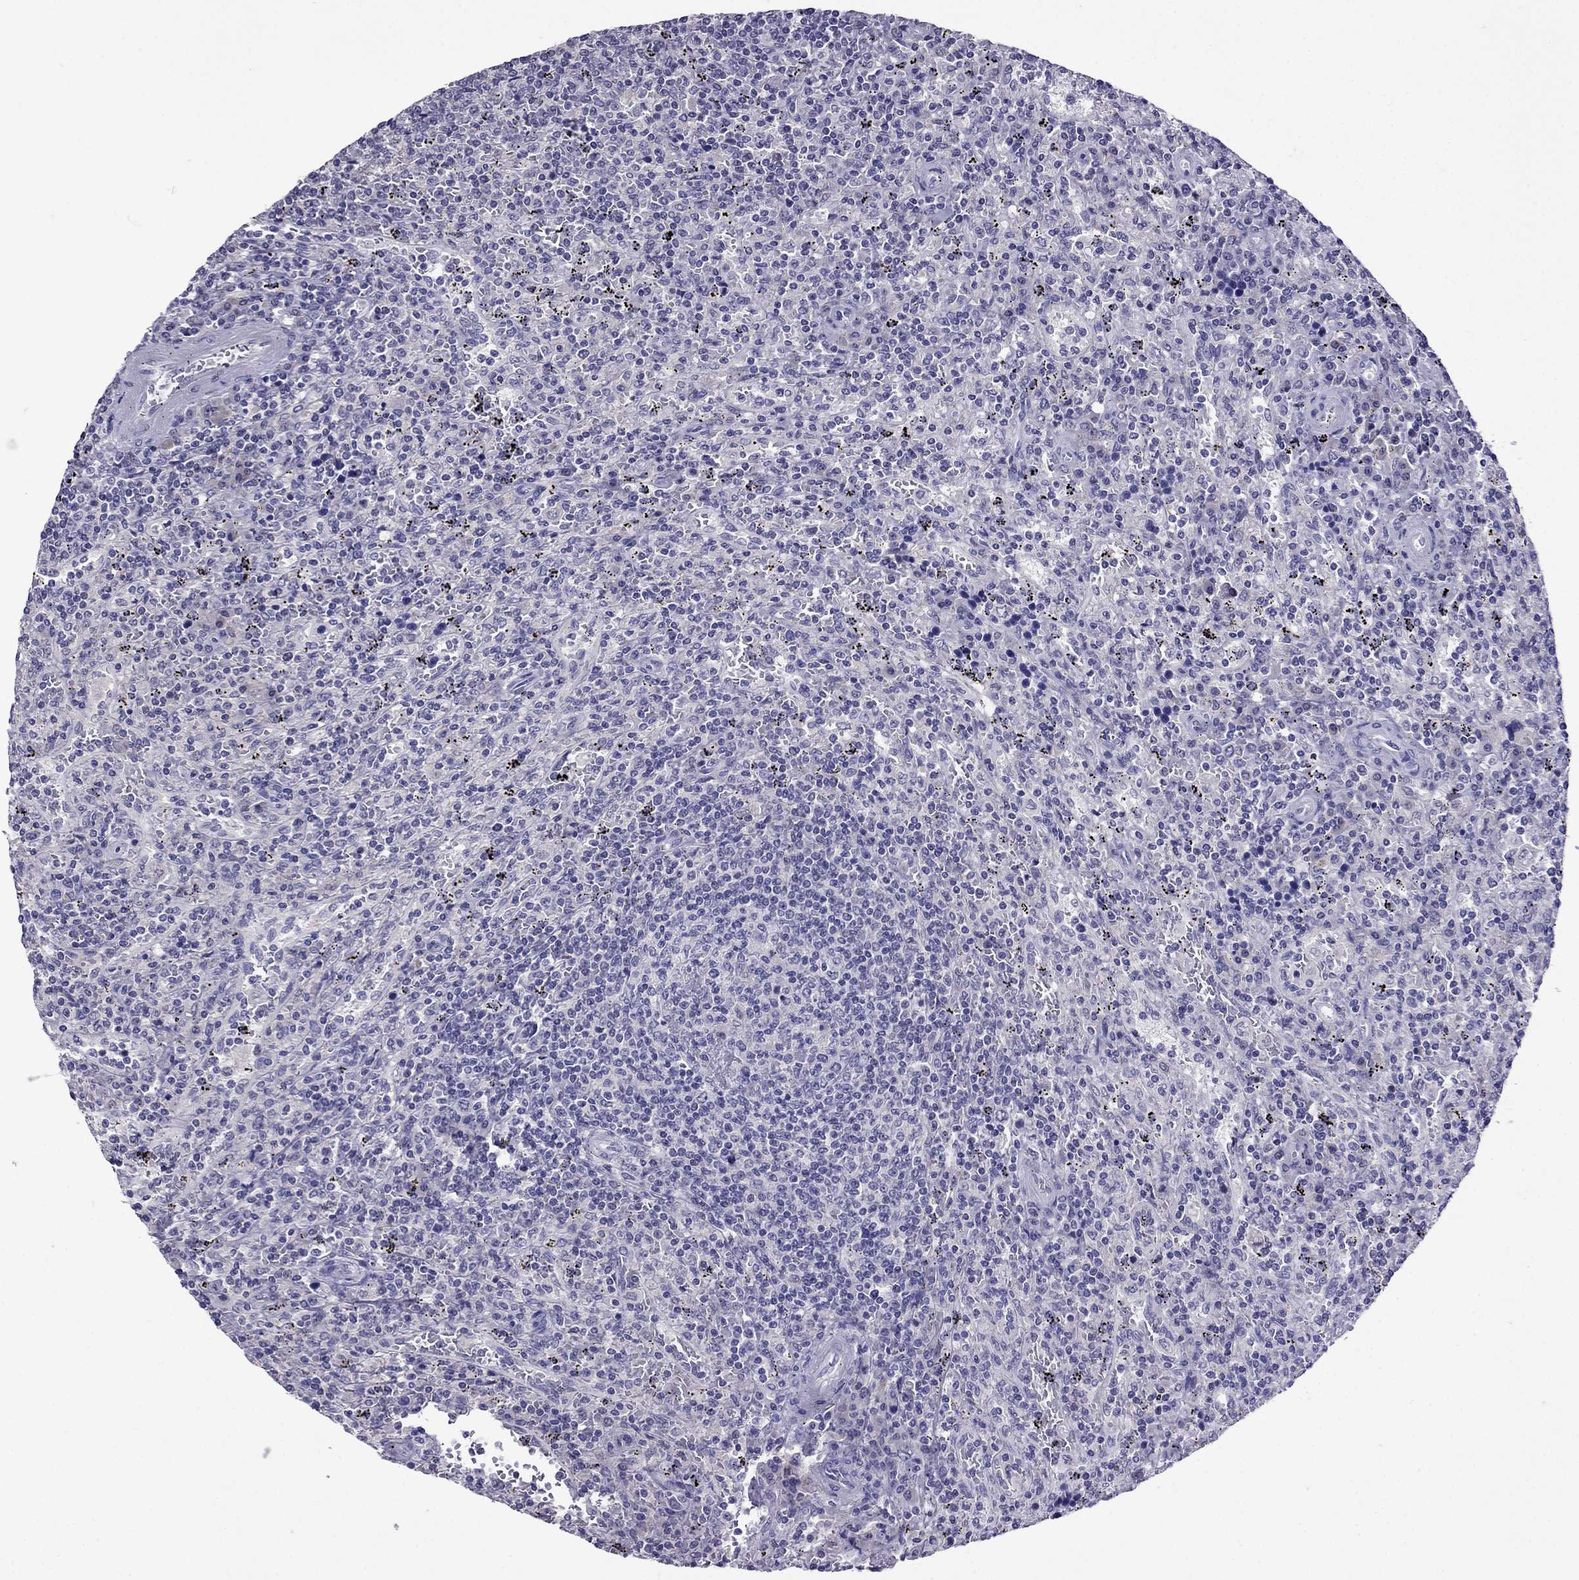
{"staining": {"intensity": "negative", "quantity": "none", "location": "none"}, "tissue": "lymphoma", "cell_type": "Tumor cells", "image_type": "cancer", "snomed": [{"axis": "morphology", "description": "Malignant lymphoma, non-Hodgkin's type, Low grade"}, {"axis": "topography", "description": "Spleen"}], "caption": "A high-resolution image shows immunohistochemistry staining of lymphoma, which shows no significant staining in tumor cells.", "gene": "SPTBN4", "patient": {"sex": "male", "age": 62}}